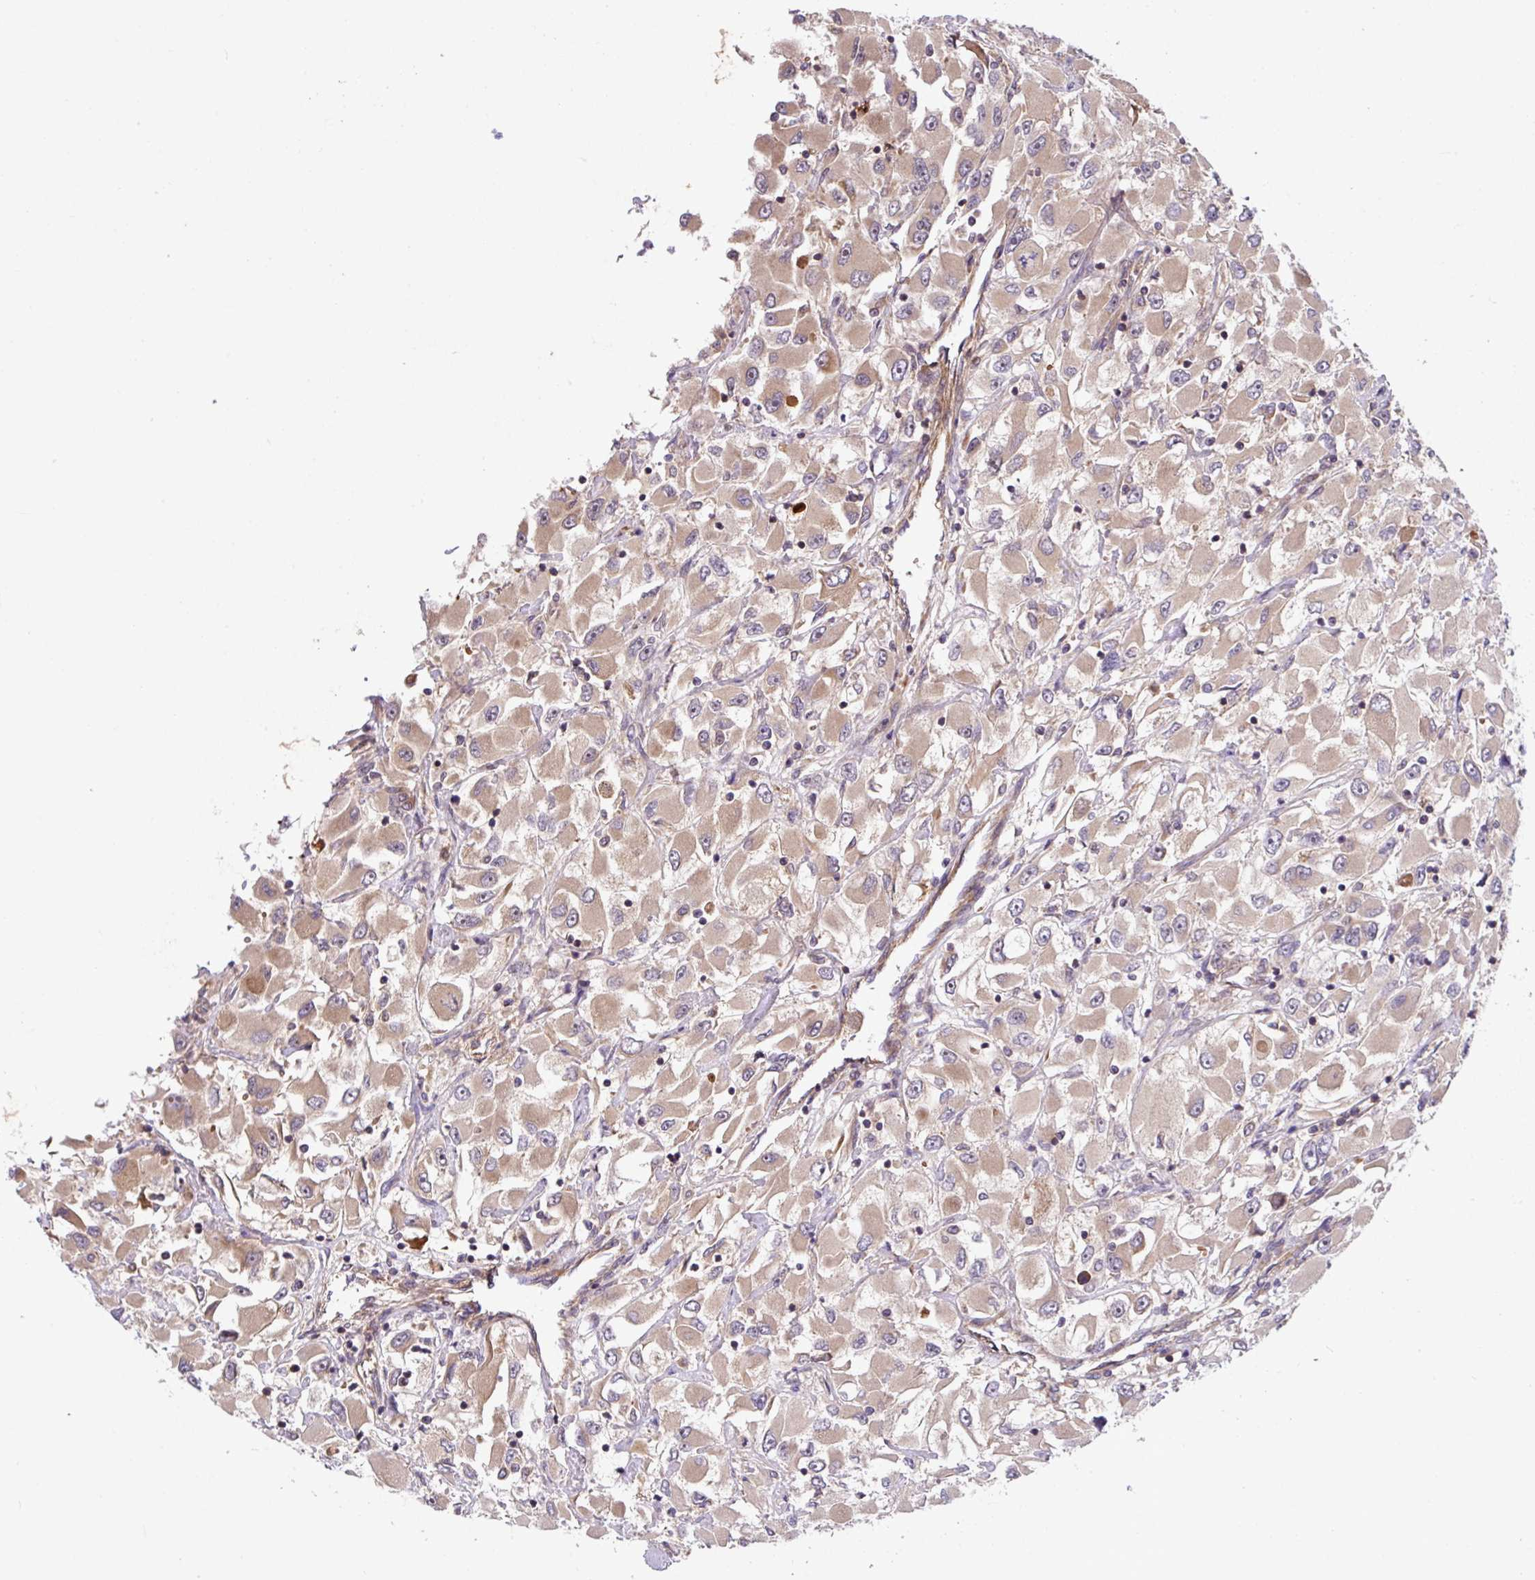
{"staining": {"intensity": "moderate", "quantity": ">75%", "location": "cytoplasmic/membranous"}, "tissue": "renal cancer", "cell_type": "Tumor cells", "image_type": "cancer", "snomed": [{"axis": "morphology", "description": "Adenocarcinoma, NOS"}, {"axis": "topography", "description": "Kidney"}], "caption": "A high-resolution photomicrograph shows immunohistochemistry (IHC) staining of renal cancer, which demonstrates moderate cytoplasmic/membranous positivity in about >75% of tumor cells. (DAB = brown stain, brightfield microscopy at high magnification).", "gene": "APOBEC3D", "patient": {"sex": "female", "age": 52}}